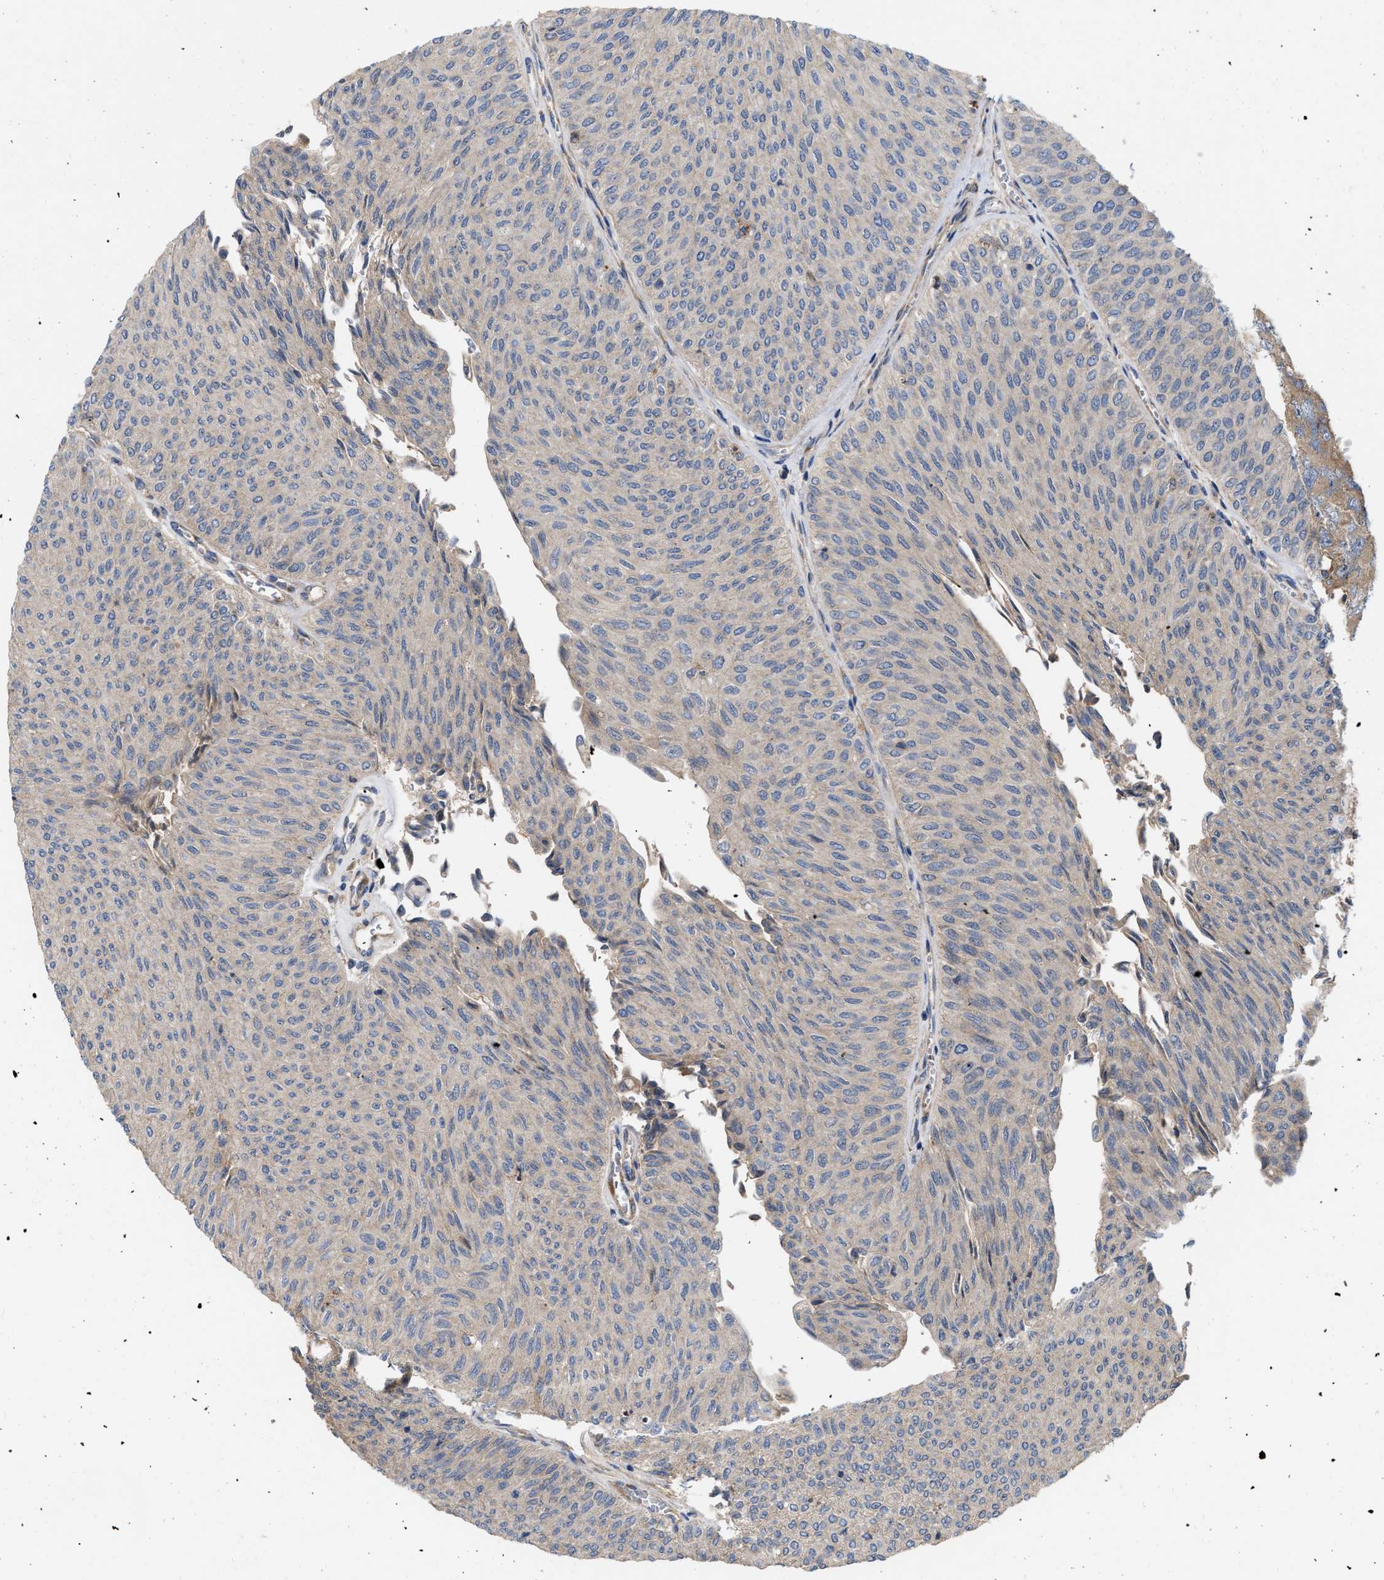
{"staining": {"intensity": "negative", "quantity": "none", "location": "none"}, "tissue": "urothelial cancer", "cell_type": "Tumor cells", "image_type": "cancer", "snomed": [{"axis": "morphology", "description": "Urothelial carcinoma, Low grade"}, {"axis": "topography", "description": "Urinary bladder"}], "caption": "Immunohistochemistry (IHC) image of neoplastic tissue: human urothelial carcinoma (low-grade) stained with DAB shows no significant protein expression in tumor cells.", "gene": "RABEP1", "patient": {"sex": "male", "age": 78}}